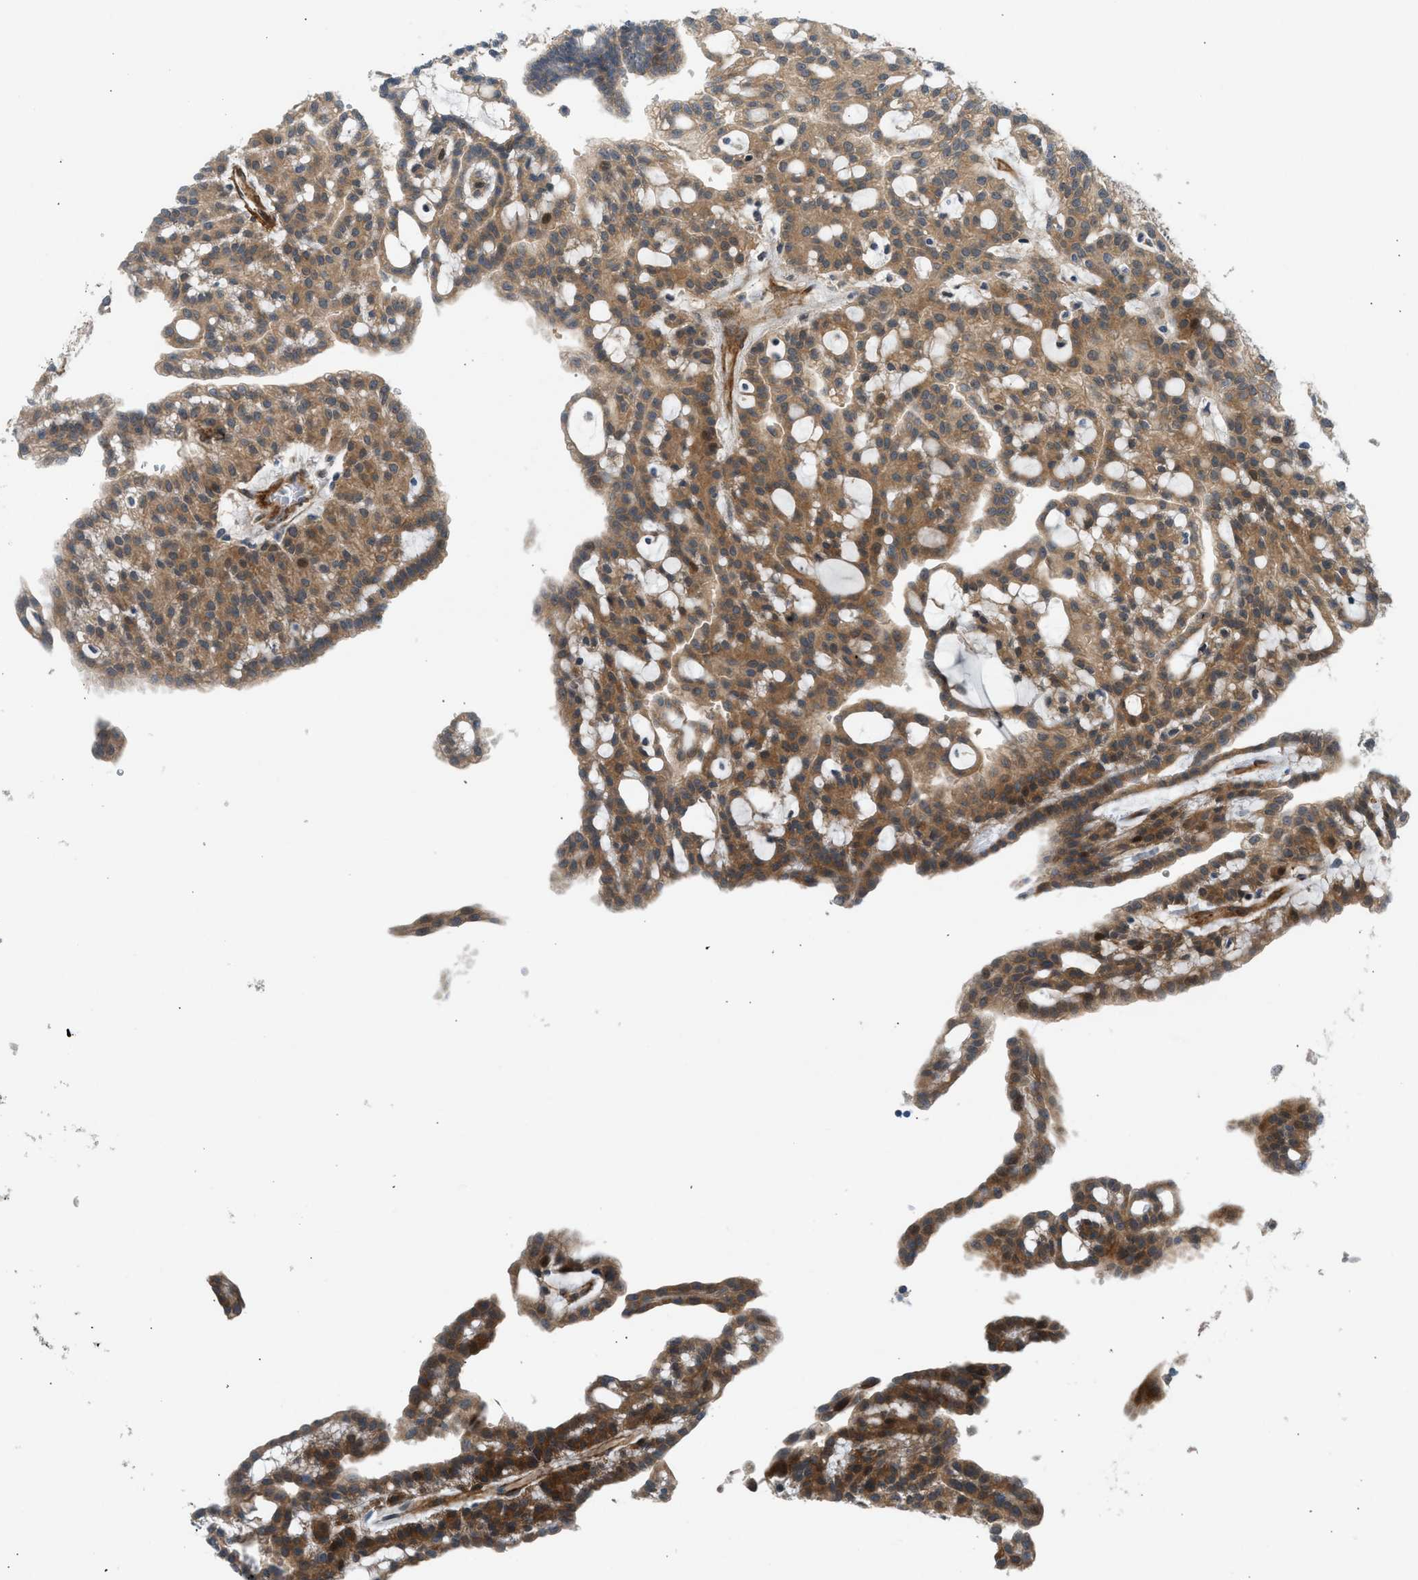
{"staining": {"intensity": "strong", "quantity": ">75%", "location": "cytoplasmic/membranous"}, "tissue": "renal cancer", "cell_type": "Tumor cells", "image_type": "cancer", "snomed": [{"axis": "morphology", "description": "Adenocarcinoma, NOS"}, {"axis": "topography", "description": "Kidney"}], "caption": "Strong cytoplasmic/membranous positivity is appreciated in about >75% of tumor cells in renal cancer (adenocarcinoma).", "gene": "EDNRA", "patient": {"sex": "male", "age": 63}}